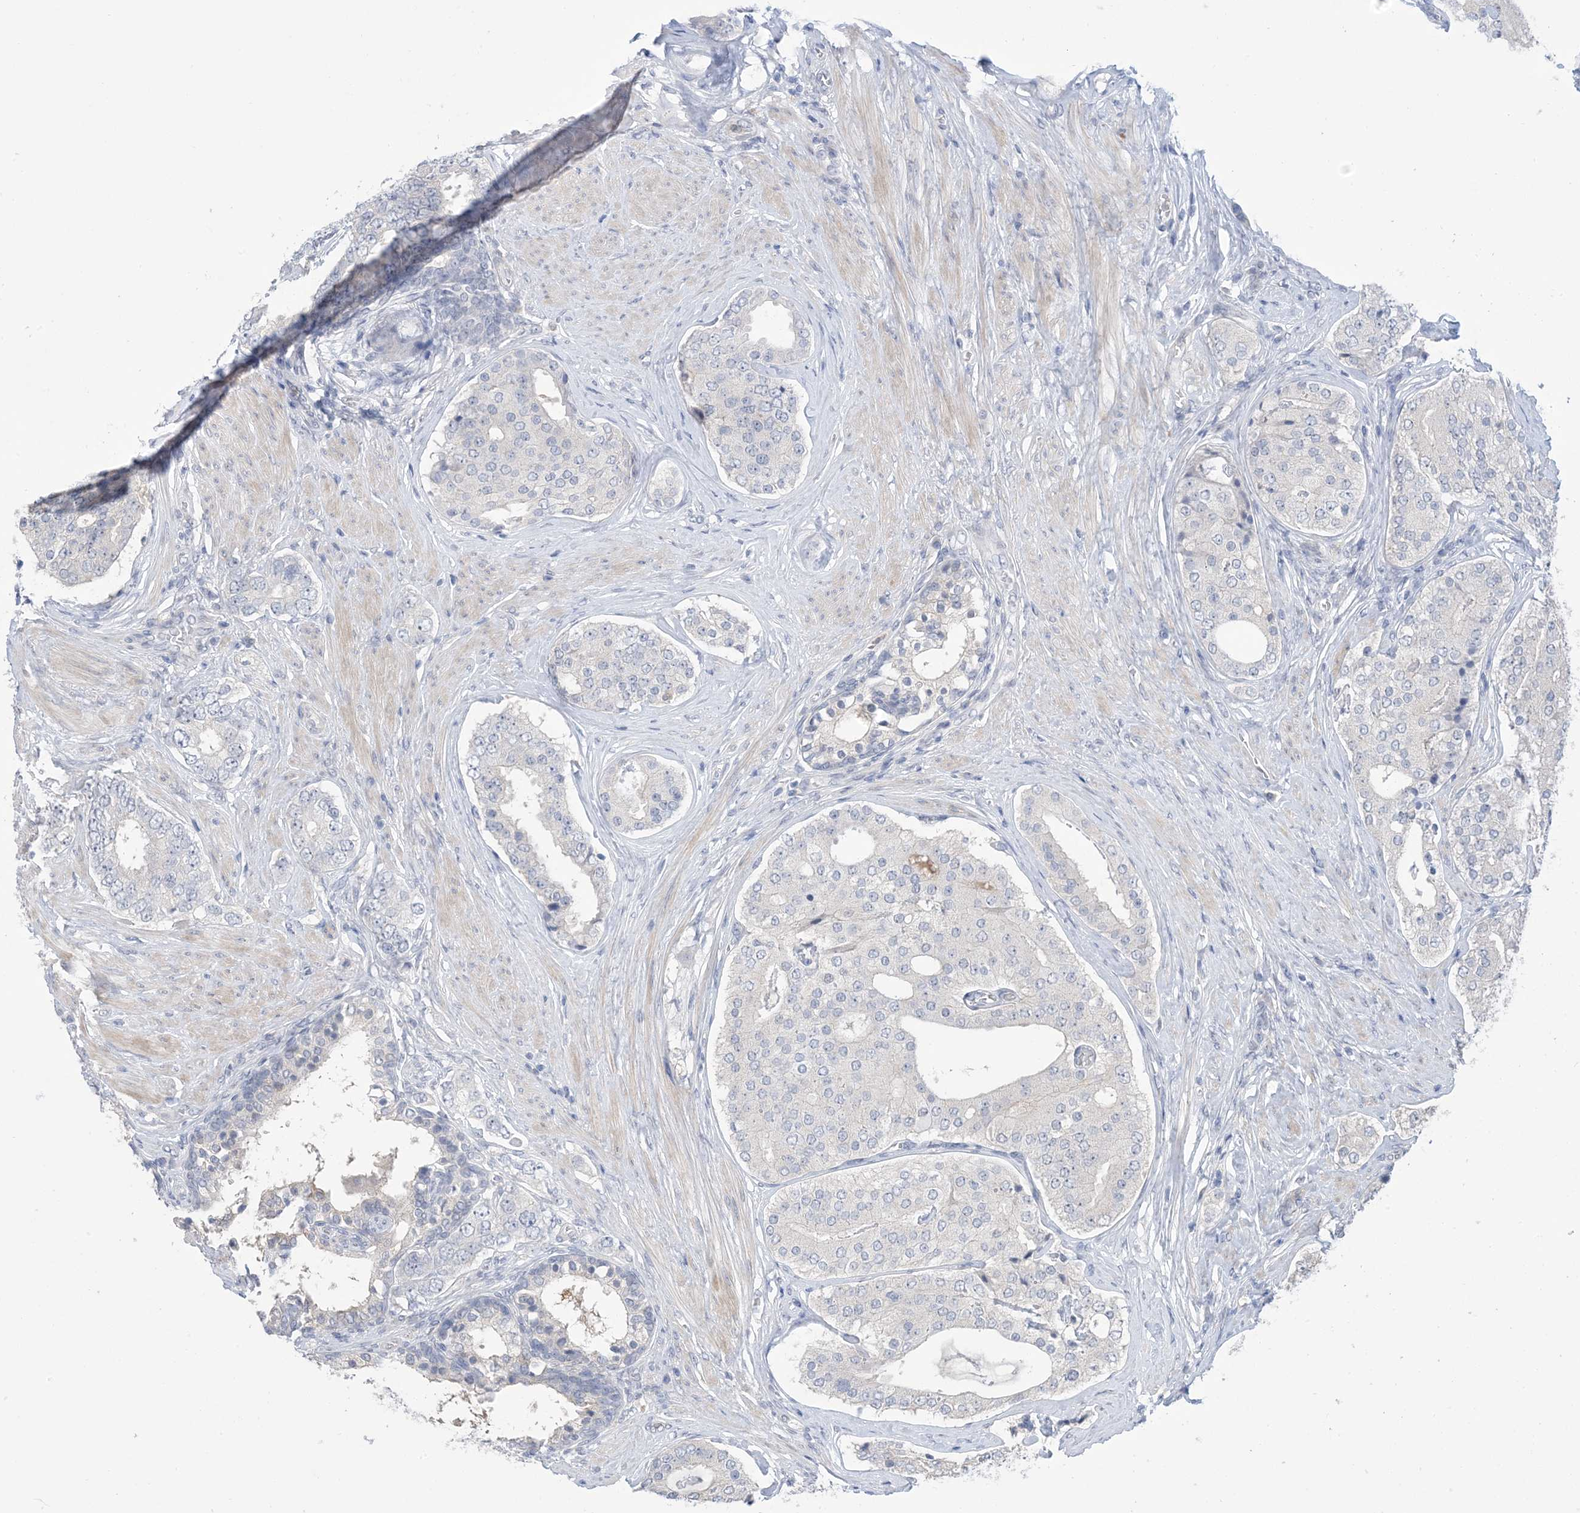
{"staining": {"intensity": "negative", "quantity": "none", "location": "none"}, "tissue": "prostate cancer", "cell_type": "Tumor cells", "image_type": "cancer", "snomed": [{"axis": "morphology", "description": "Adenocarcinoma, High grade"}, {"axis": "topography", "description": "Prostate"}], "caption": "Immunohistochemistry (IHC) image of human prostate cancer stained for a protein (brown), which demonstrates no staining in tumor cells.", "gene": "TTYH1", "patient": {"sex": "male", "age": 56}}